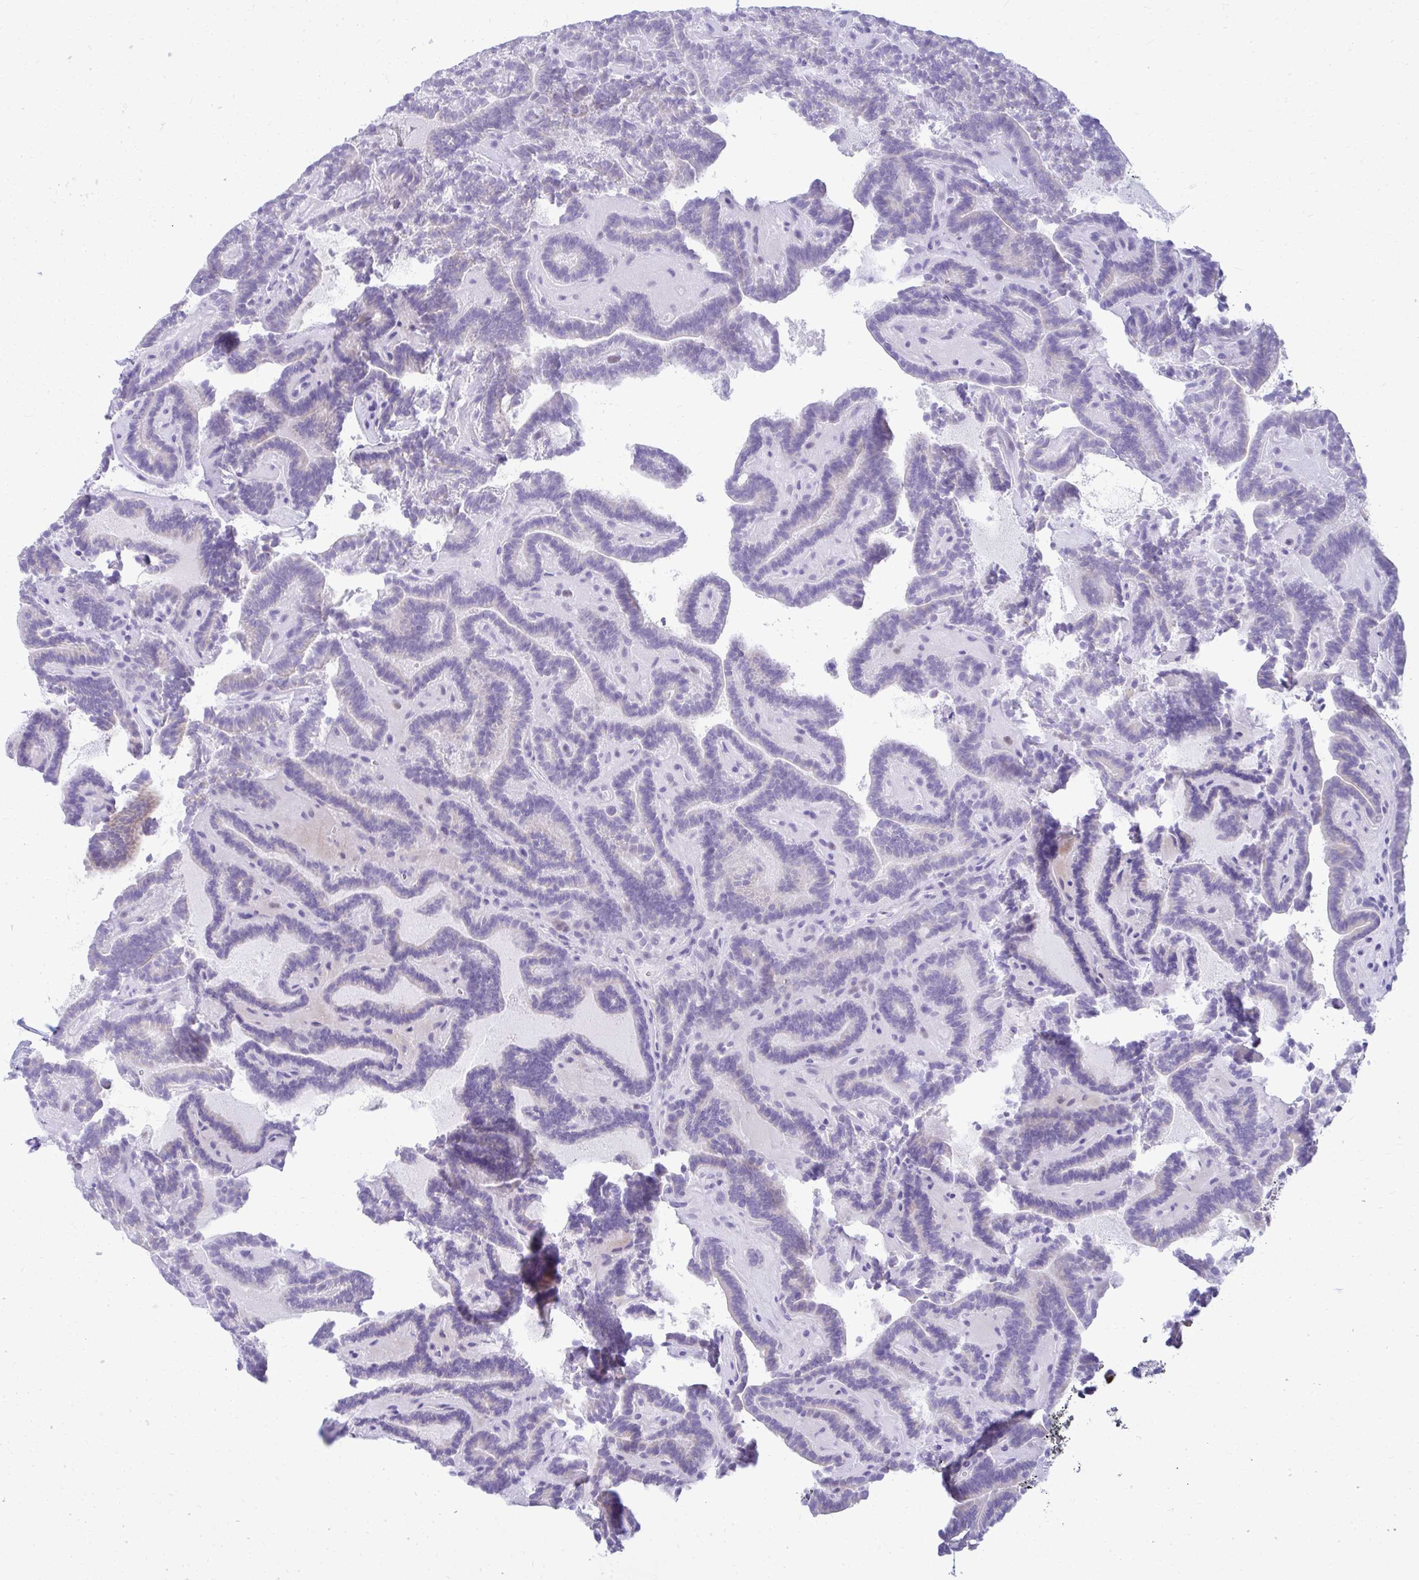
{"staining": {"intensity": "negative", "quantity": "none", "location": "none"}, "tissue": "thyroid cancer", "cell_type": "Tumor cells", "image_type": "cancer", "snomed": [{"axis": "morphology", "description": "Papillary adenocarcinoma, NOS"}, {"axis": "topography", "description": "Thyroid gland"}], "caption": "A micrograph of human thyroid cancer is negative for staining in tumor cells. (Immunohistochemistry, brightfield microscopy, high magnification).", "gene": "AIG1", "patient": {"sex": "female", "age": 21}}